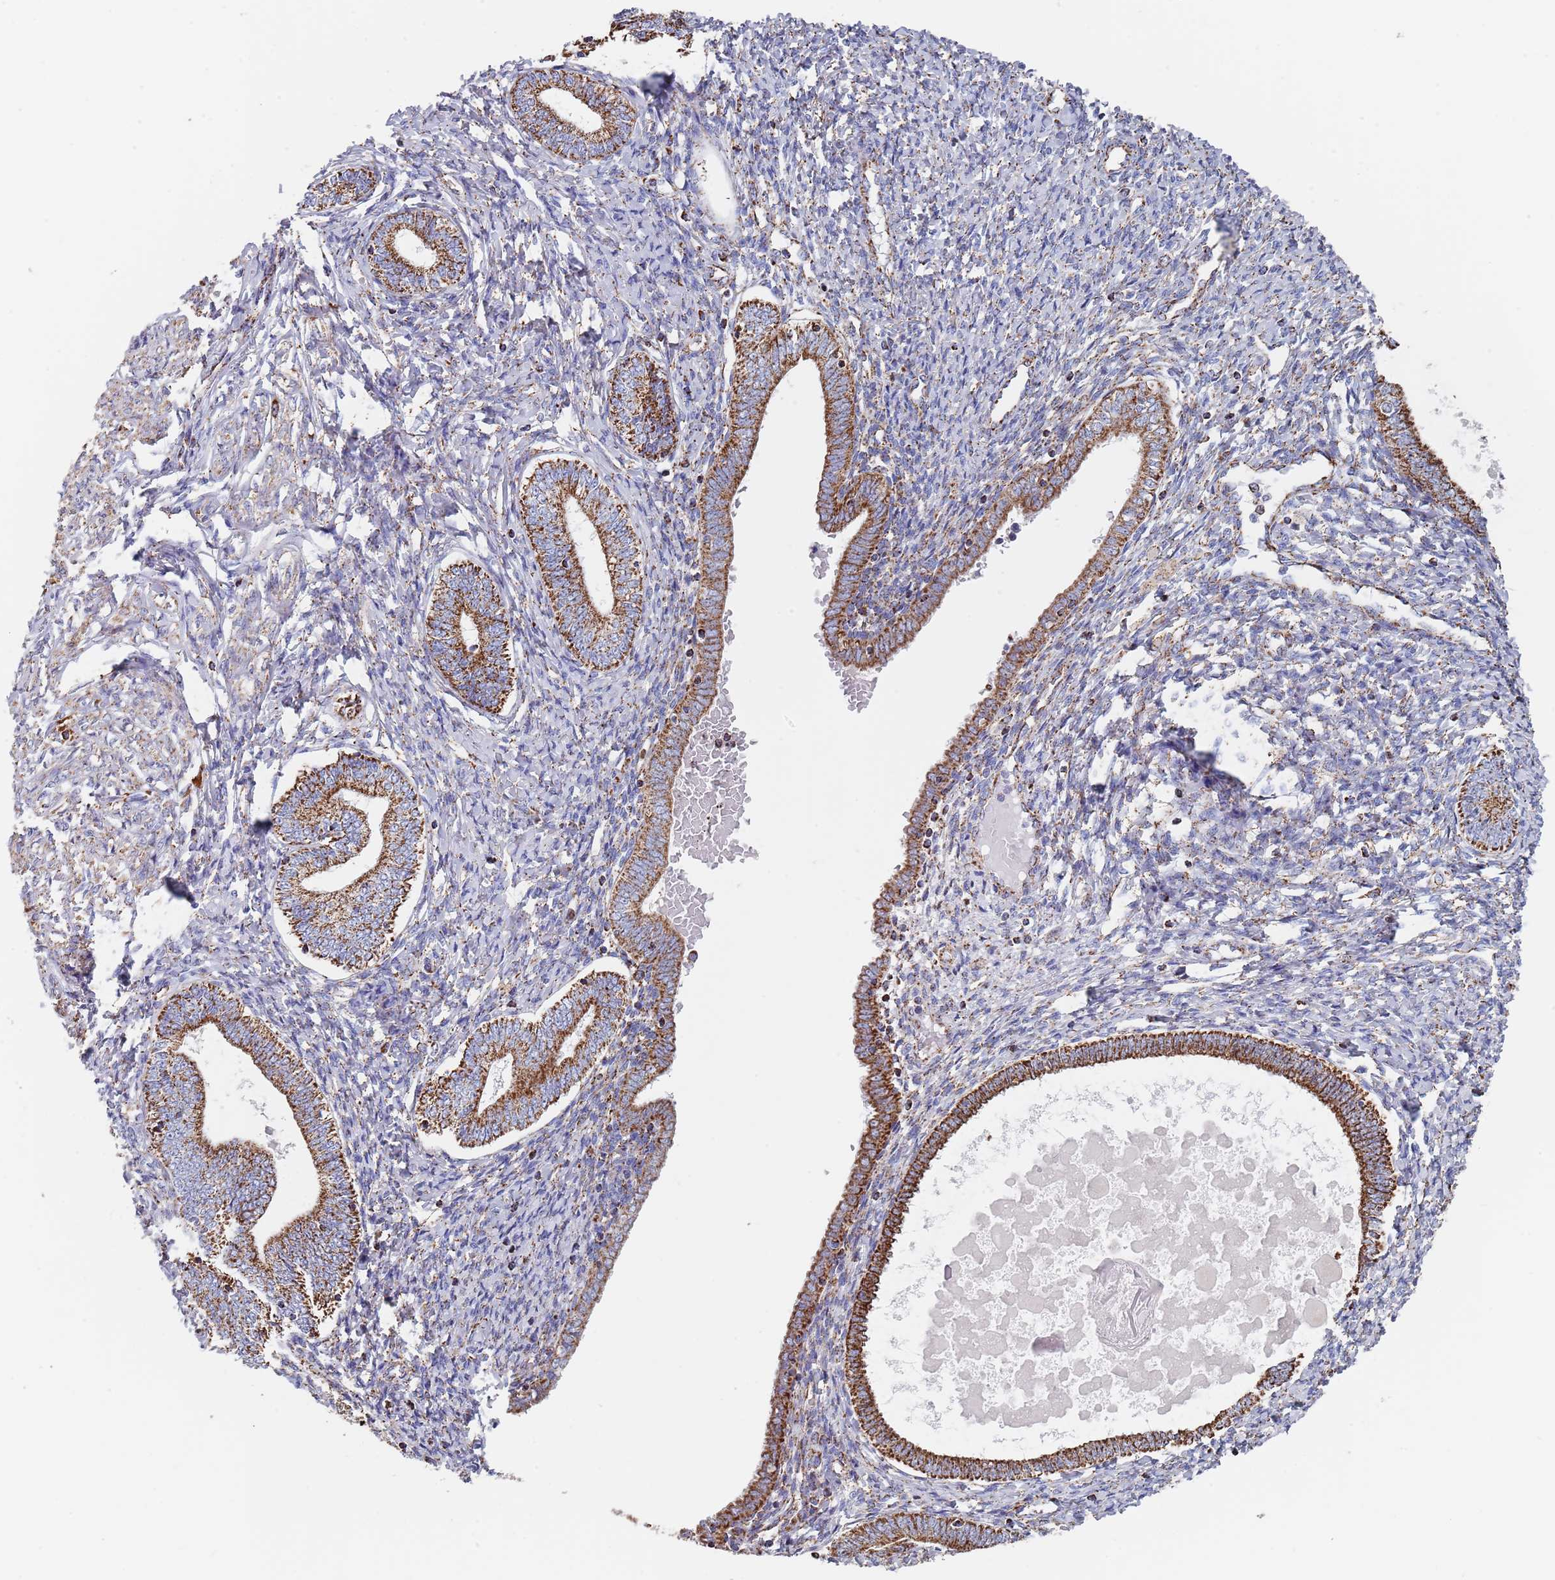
{"staining": {"intensity": "weak", "quantity": "<25%", "location": "cytoplasmic/membranous"}, "tissue": "endometrium", "cell_type": "Cells in endometrial stroma", "image_type": "normal", "snomed": [{"axis": "morphology", "description": "Normal tissue, NOS"}, {"axis": "topography", "description": "Endometrium"}], "caption": "The histopathology image shows no significant positivity in cells in endometrial stroma of endometrium.", "gene": "PGP", "patient": {"sex": "female", "age": 72}}